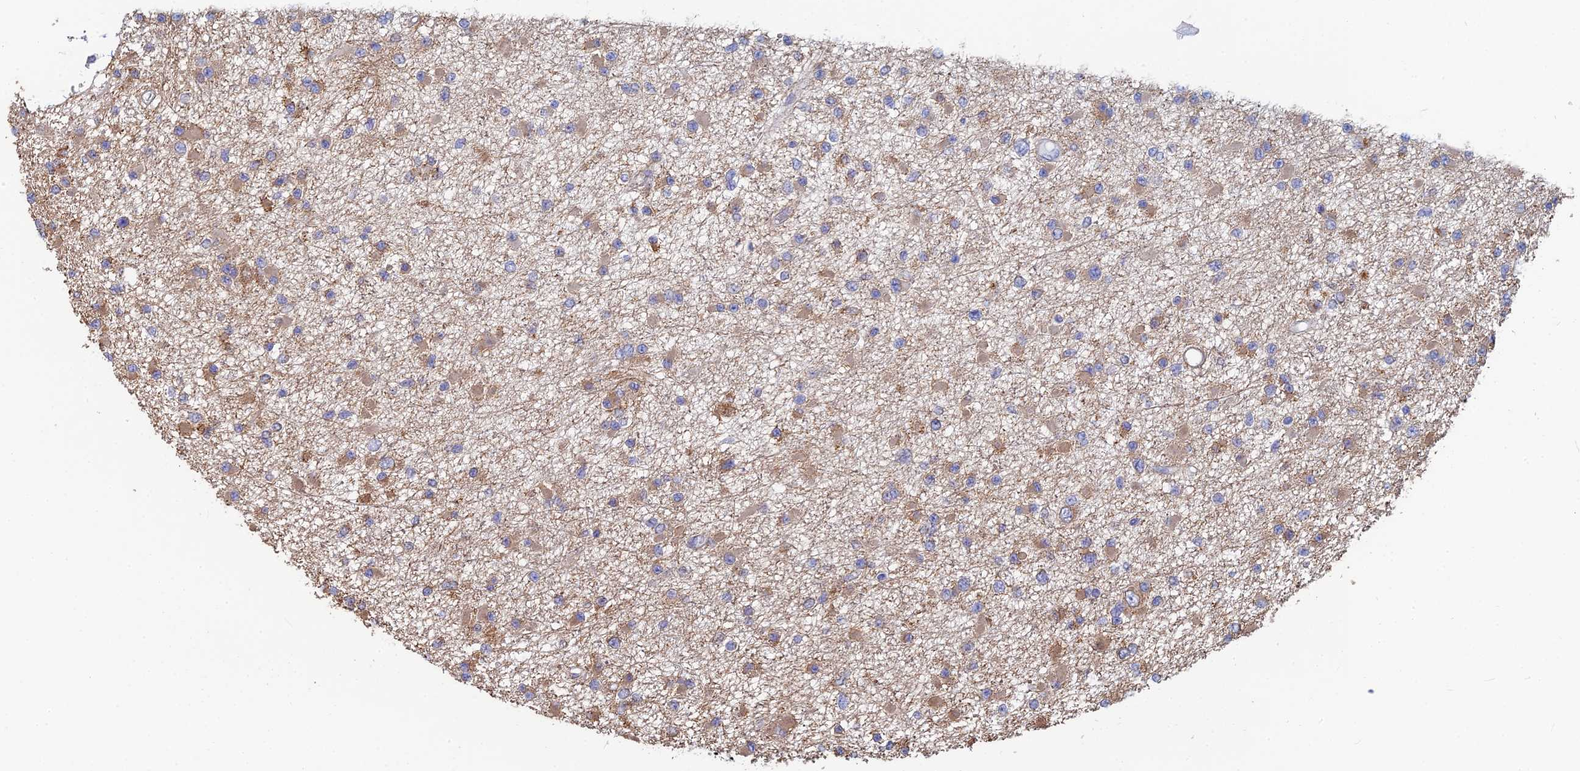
{"staining": {"intensity": "moderate", "quantity": "25%-75%", "location": "cytoplasmic/membranous"}, "tissue": "glioma", "cell_type": "Tumor cells", "image_type": "cancer", "snomed": [{"axis": "morphology", "description": "Glioma, malignant, Low grade"}, {"axis": "topography", "description": "Brain"}], "caption": "Moderate cytoplasmic/membranous protein expression is identified in approximately 25%-75% of tumor cells in low-grade glioma (malignant). (DAB IHC, brown staining for protein, blue staining for nuclei).", "gene": "PCDHA5", "patient": {"sex": "female", "age": 22}}